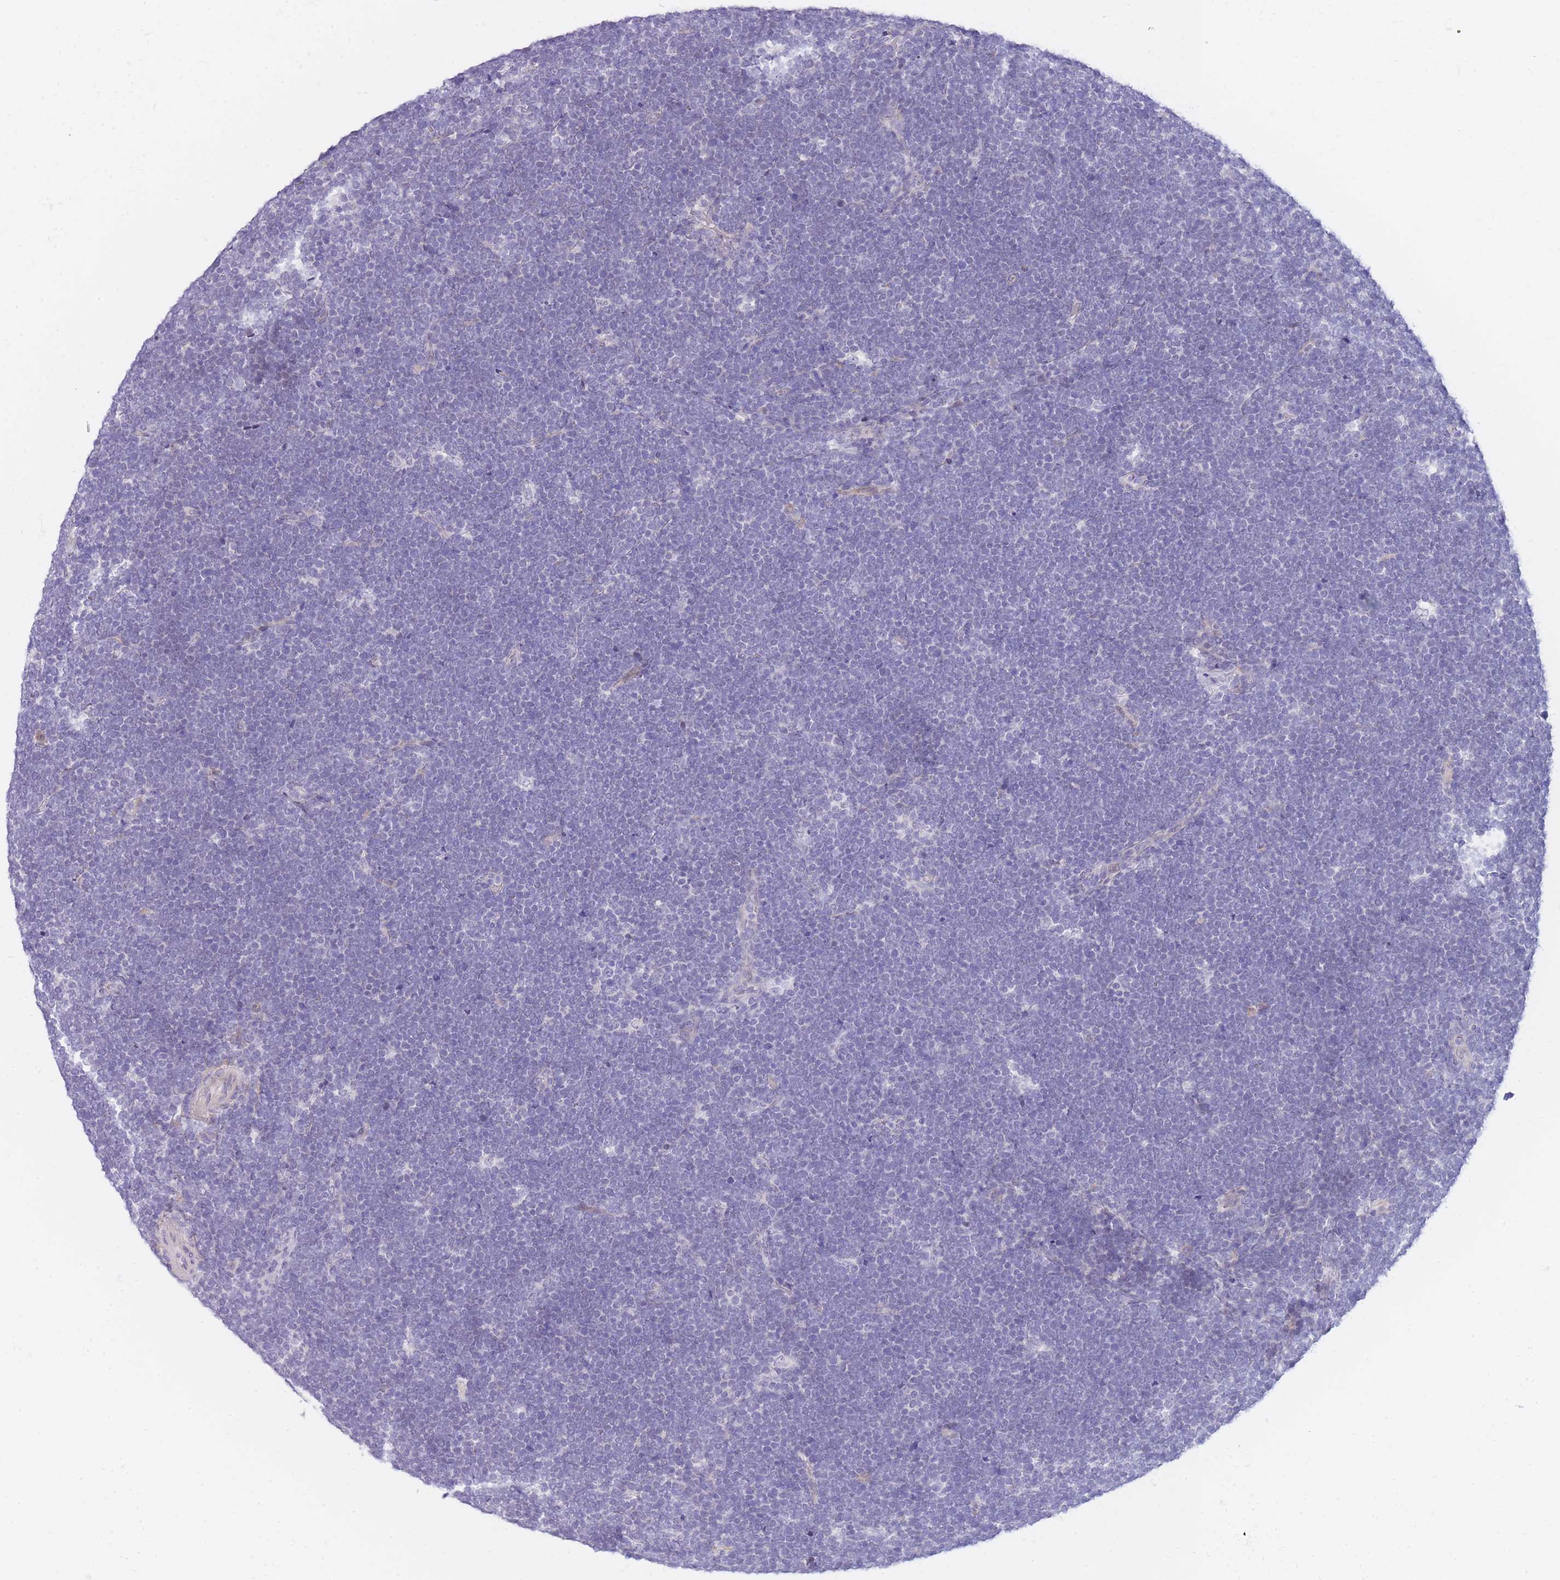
{"staining": {"intensity": "negative", "quantity": "none", "location": "none"}, "tissue": "lymphoma", "cell_type": "Tumor cells", "image_type": "cancer", "snomed": [{"axis": "morphology", "description": "Malignant lymphoma, non-Hodgkin's type, High grade"}, {"axis": "topography", "description": "Lymph node"}], "caption": "IHC of human high-grade malignant lymphoma, non-Hodgkin's type demonstrates no staining in tumor cells.", "gene": "PRR23B", "patient": {"sex": "male", "age": 13}}